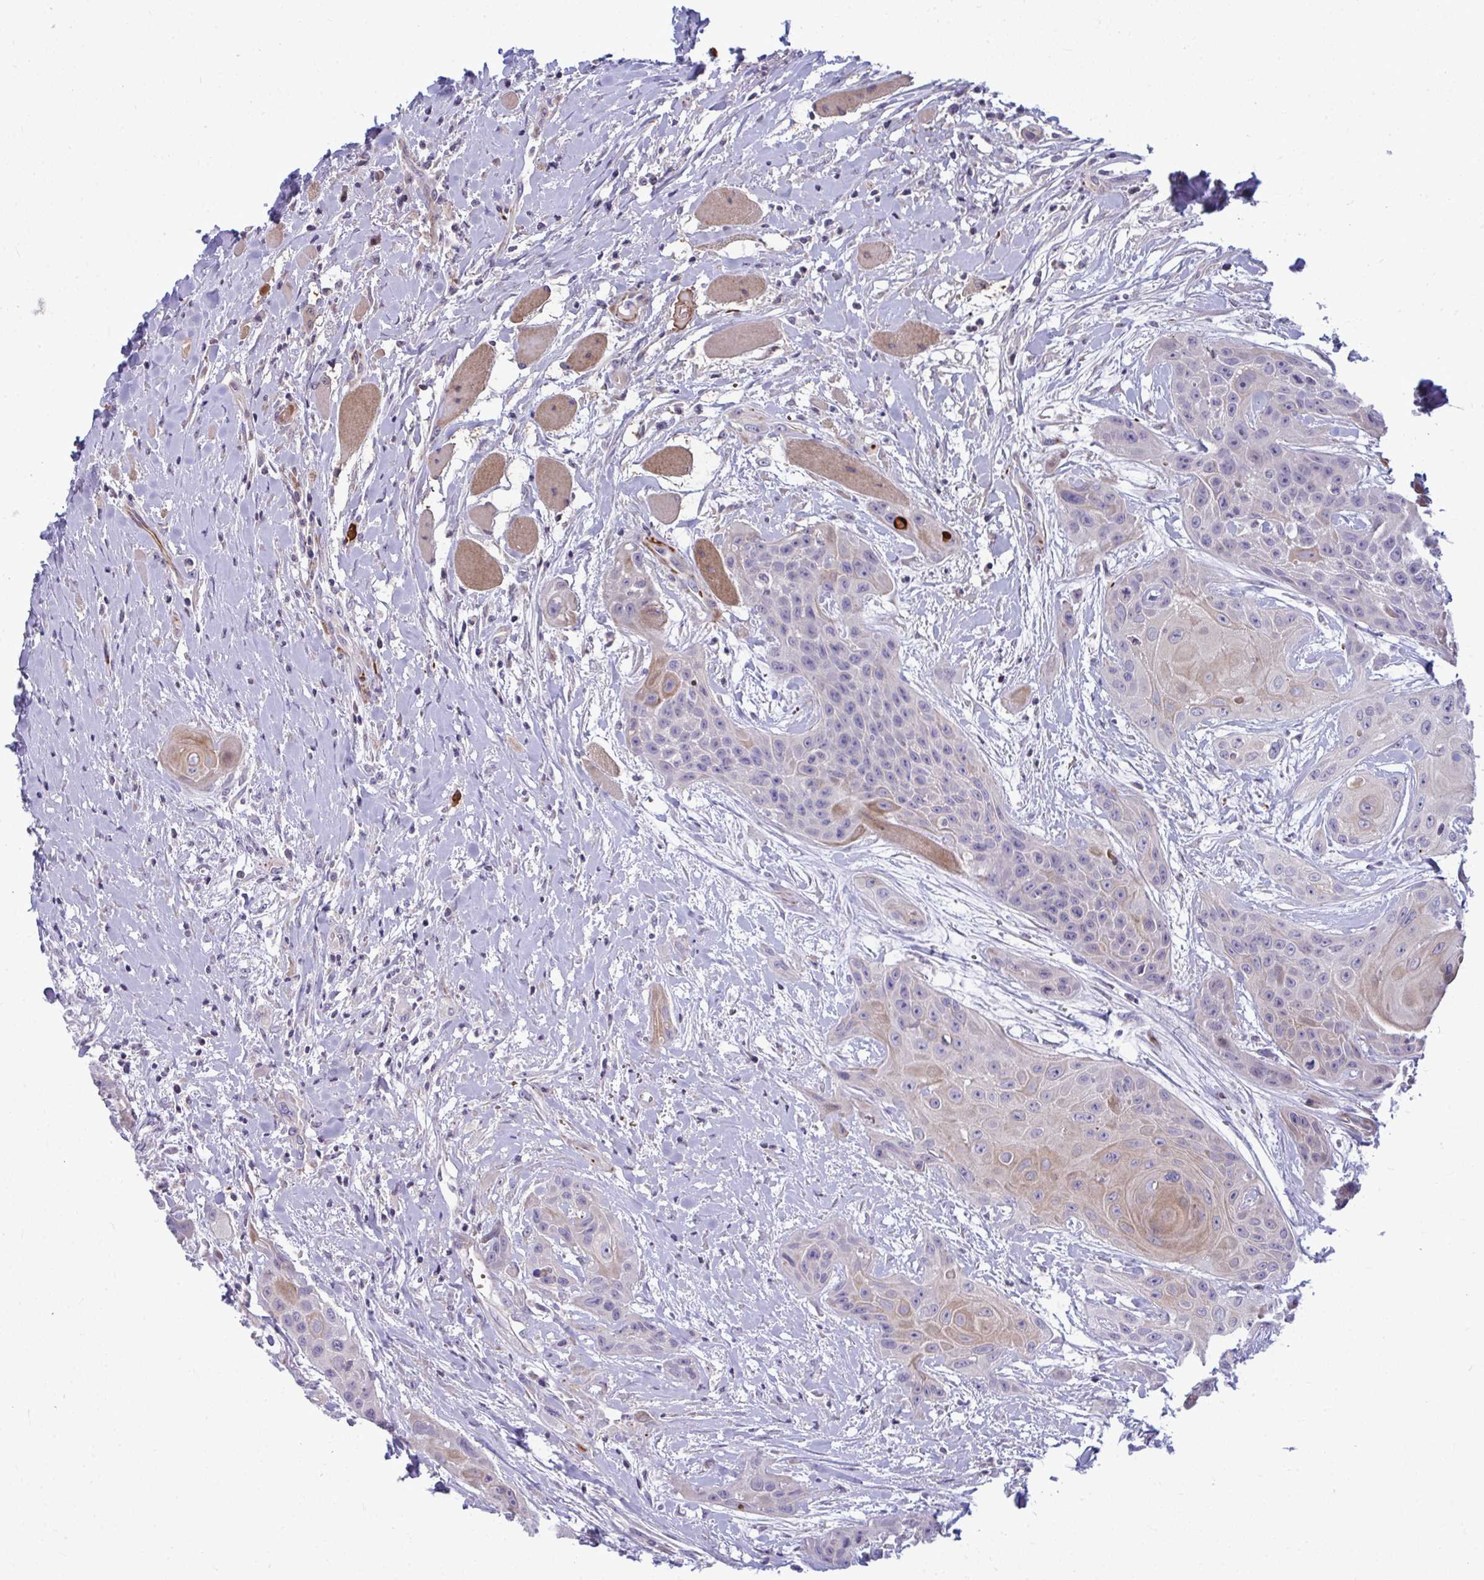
{"staining": {"intensity": "weak", "quantity": "<25%", "location": "cytoplasmic/membranous"}, "tissue": "head and neck cancer", "cell_type": "Tumor cells", "image_type": "cancer", "snomed": [{"axis": "morphology", "description": "Squamous cell carcinoma, NOS"}, {"axis": "topography", "description": "Head-Neck"}], "caption": "This is a image of immunohistochemistry (IHC) staining of head and neck squamous cell carcinoma, which shows no positivity in tumor cells.", "gene": "SLC14A1", "patient": {"sex": "female", "age": 73}}